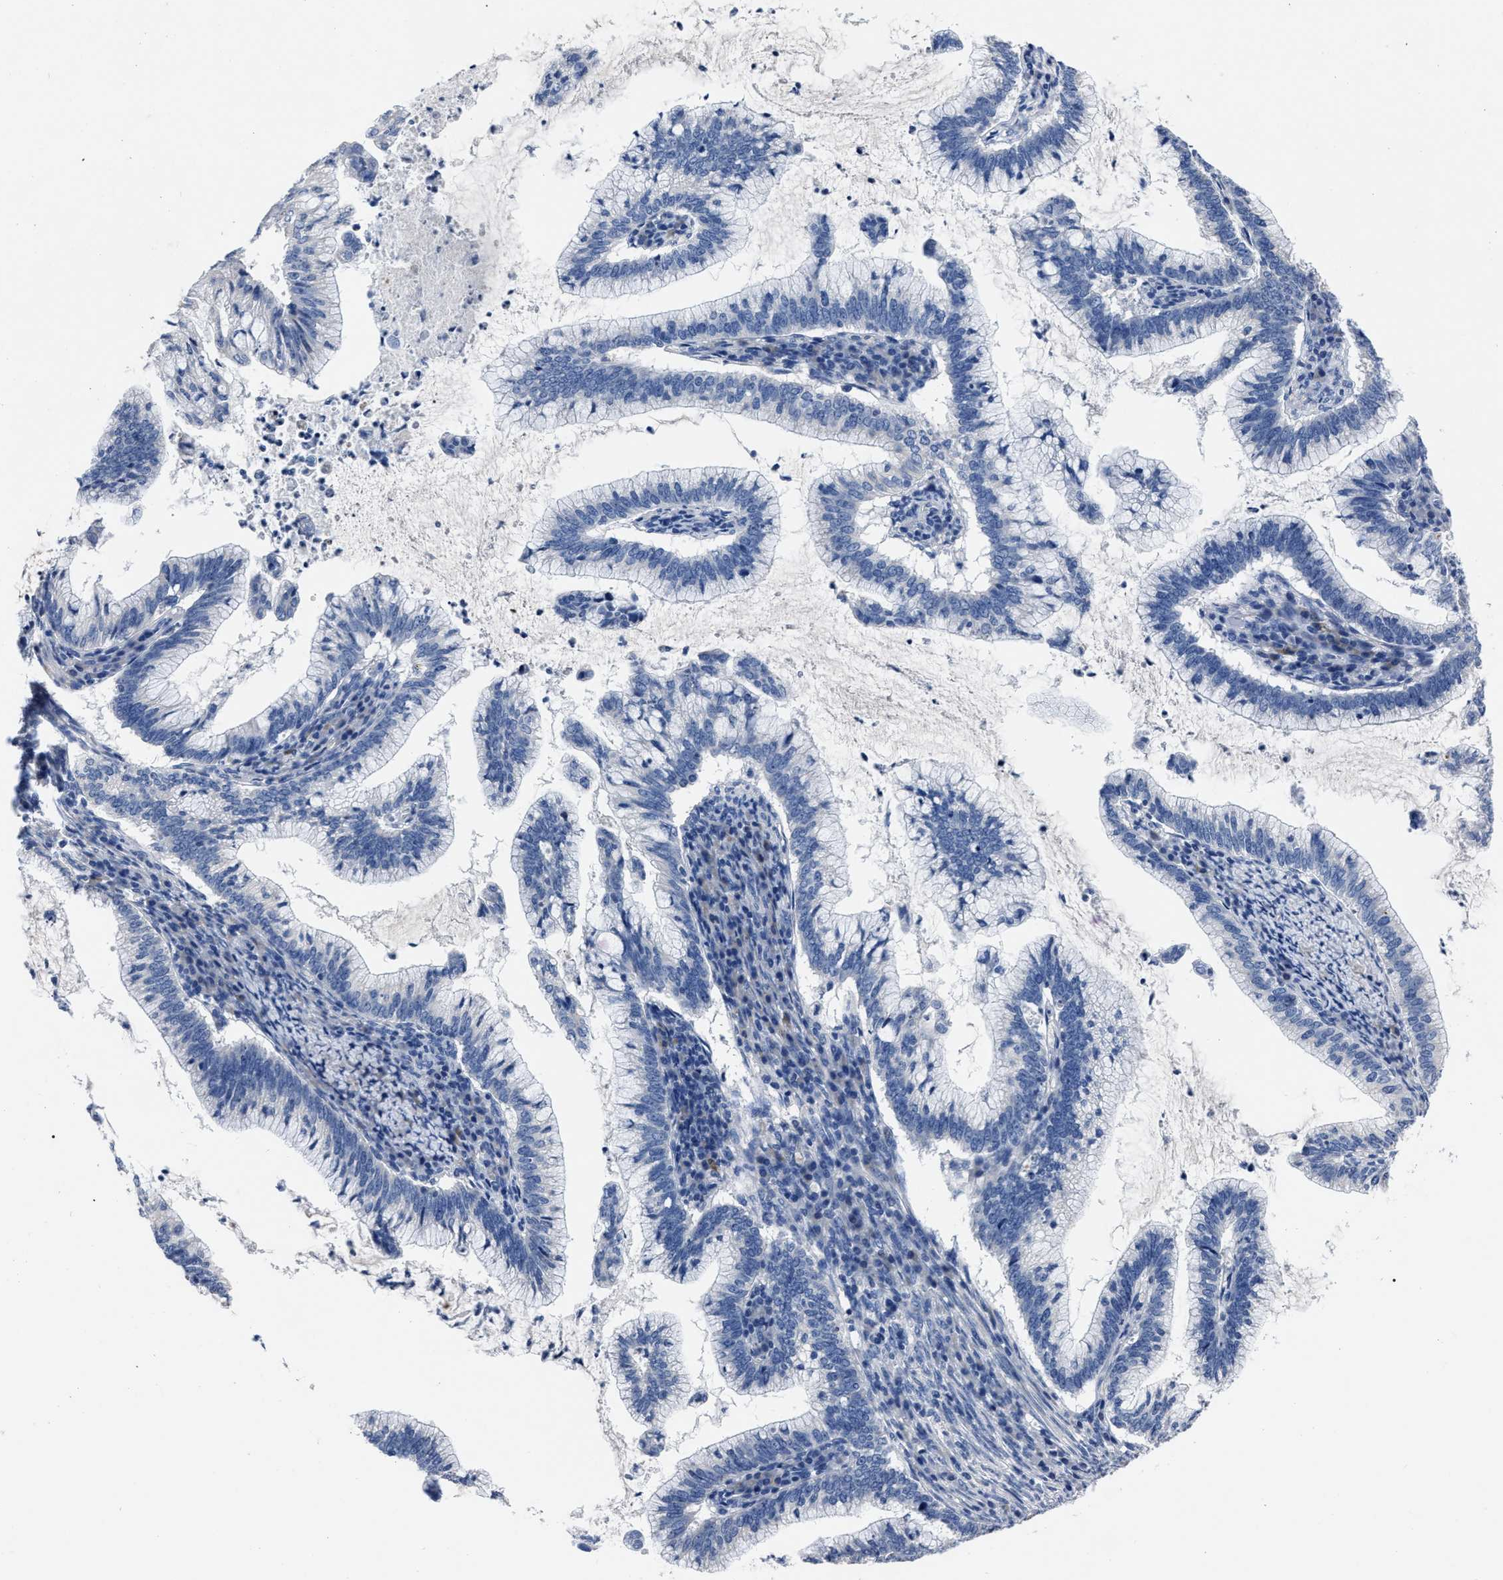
{"staining": {"intensity": "negative", "quantity": "none", "location": "none"}, "tissue": "cervical cancer", "cell_type": "Tumor cells", "image_type": "cancer", "snomed": [{"axis": "morphology", "description": "Adenocarcinoma, NOS"}, {"axis": "topography", "description": "Cervix"}], "caption": "The photomicrograph exhibits no staining of tumor cells in cervical adenocarcinoma.", "gene": "MOV10L1", "patient": {"sex": "female", "age": 36}}